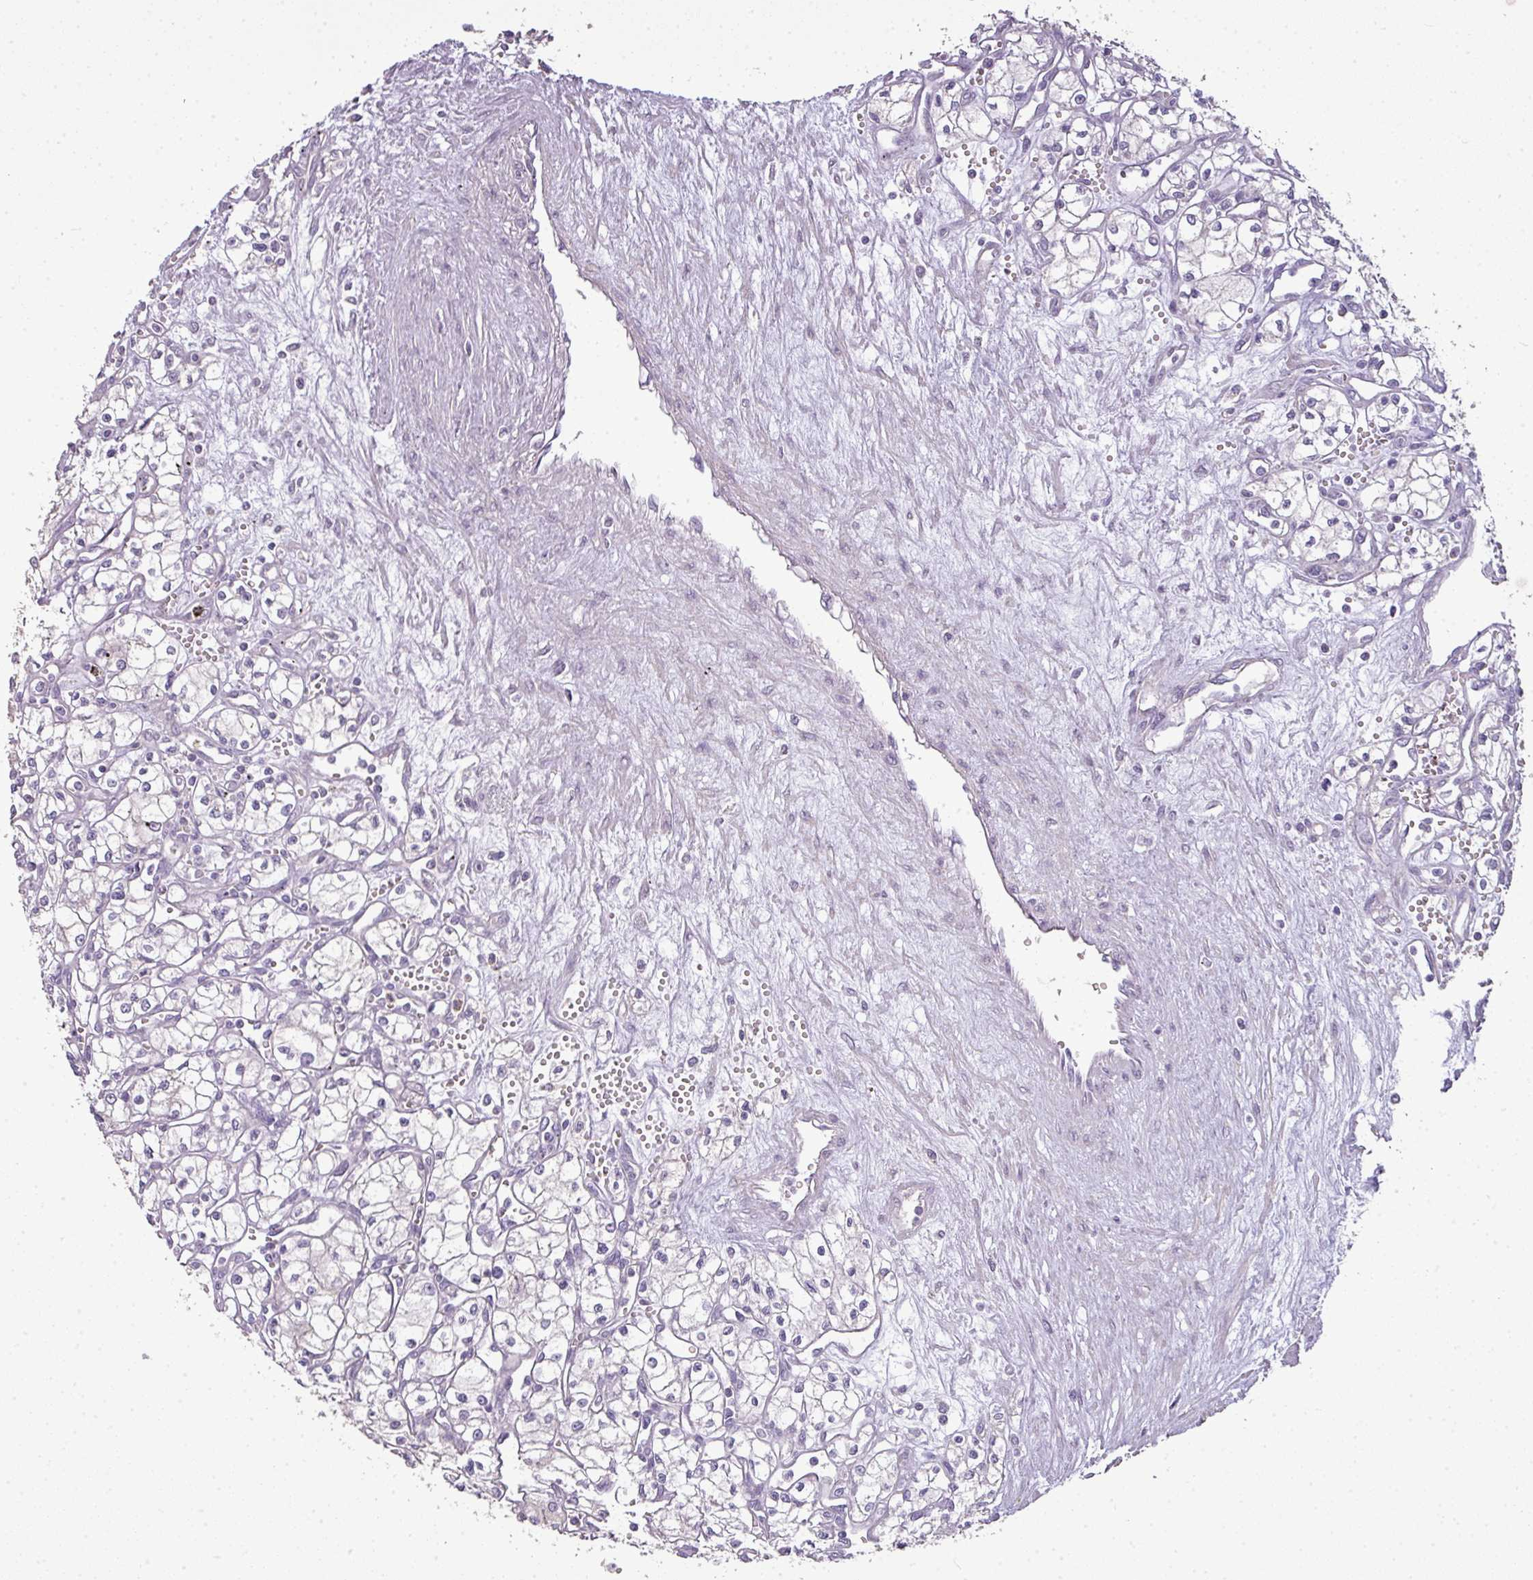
{"staining": {"intensity": "negative", "quantity": "none", "location": "none"}, "tissue": "renal cancer", "cell_type": "Tumor cells", "image_type": "cancer", "snomed": [{"axis": "morphology", "description": "Adenocarcinoma, NOS"}, {"axis": "topography", "description": "Kidney"}], "caption": "DAB (3,3'-diaminobenzidine) immunohistochemical staining of adenocarcinoma (renal) shows no significant expression in tumor cells.", "gene": "LY9", "patient": {"sex": "male", "age": 59}}